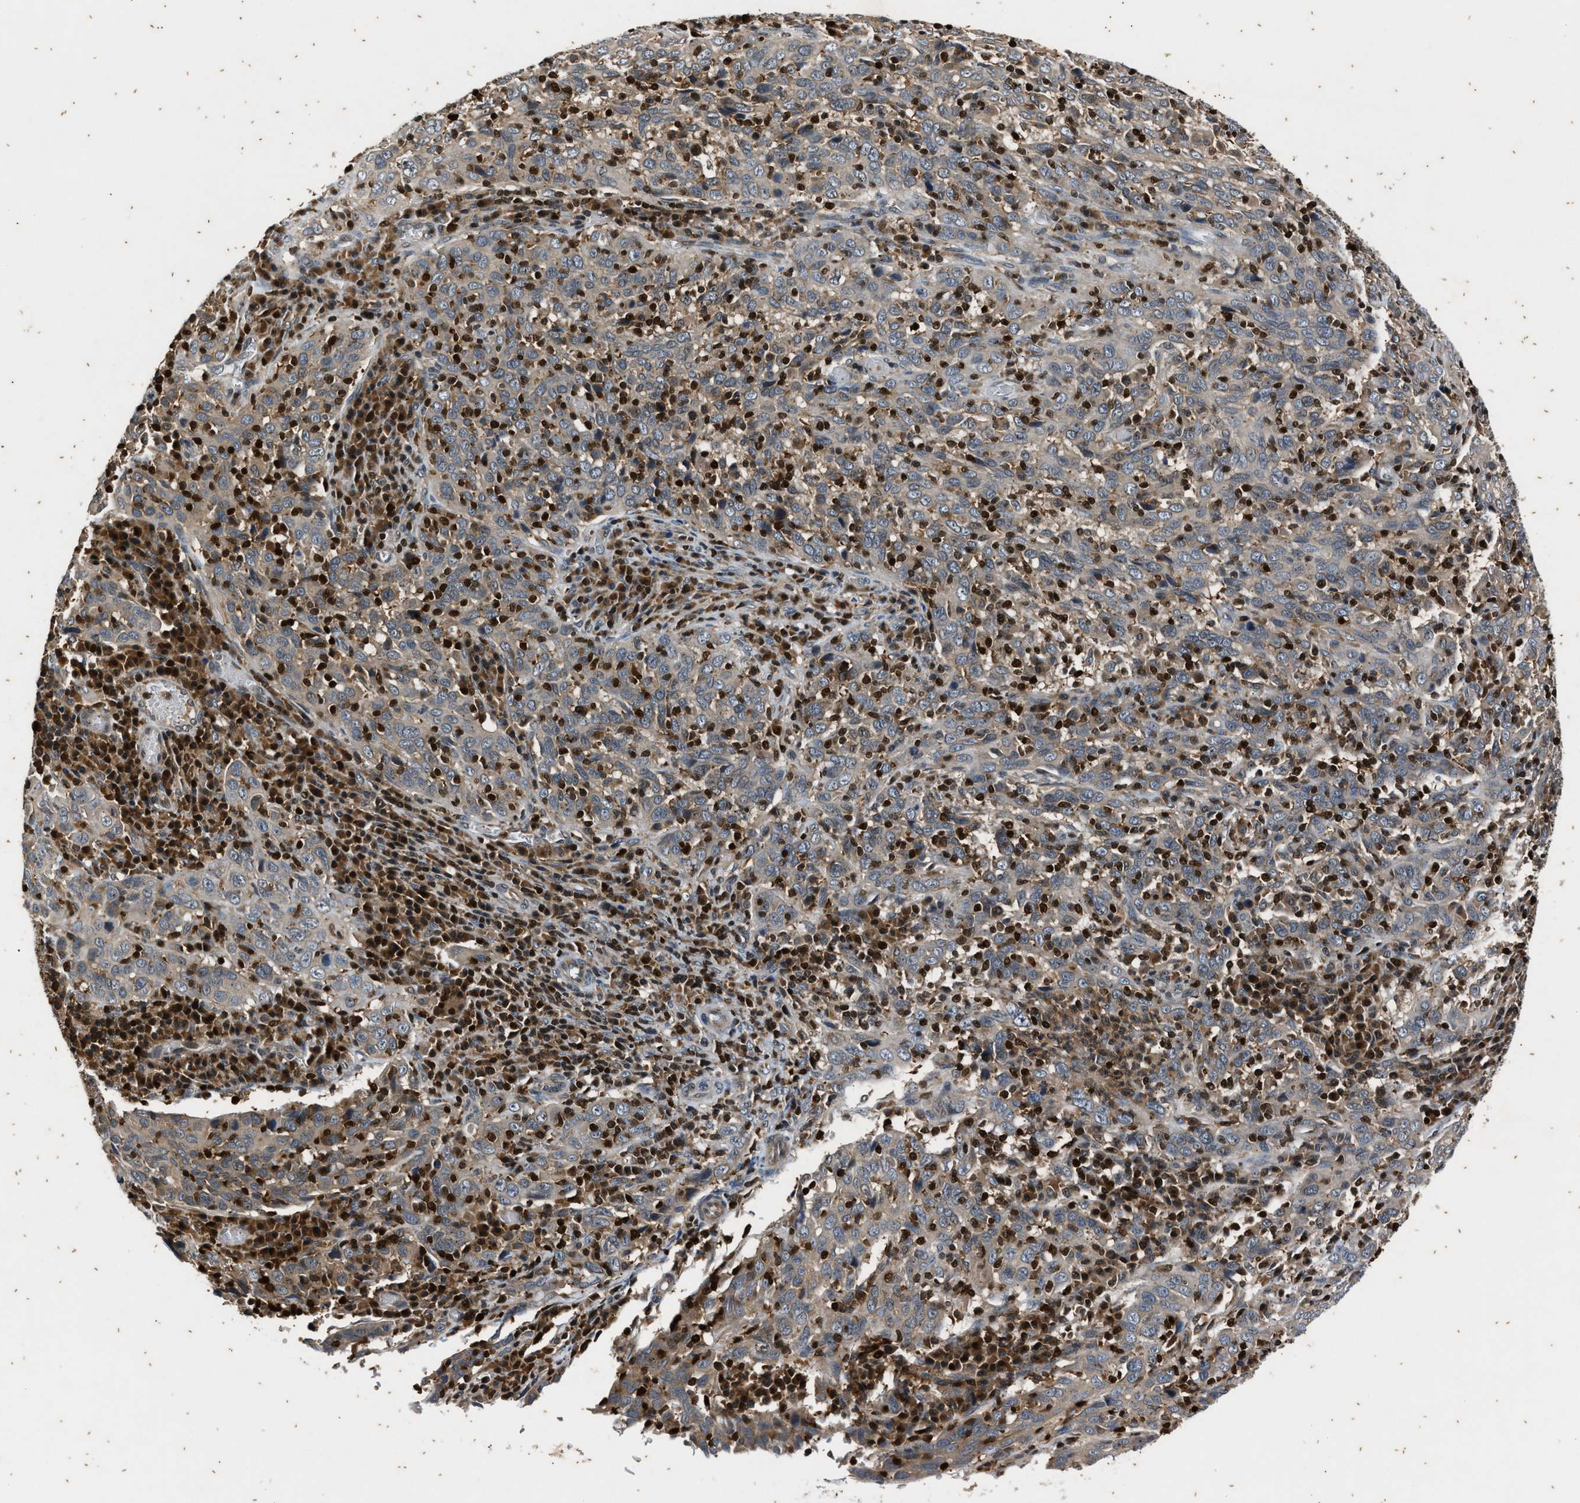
{"staining": {"intensity": "weak", "quantity": "25%-75%", "location": "cytoplasmic/membranous"}, "tissue": "cervical cancer", "cell_type": "Tumor cells", "image_type": "cancer", "snomed": [{"axis": "morphology", "description": "Squamous cell carcinoma, NOS"}, {"axis": "topography", "description": "Cervix"}], "caption": "Immunohistochemistry (IHC) (DAB) staining of squamous cell carcinoma (cervical) reveals weak cytoplasmic/membranous protein expression in approximately 25%-75% of tumor cells. The staining is performed using DAB brown chromogen to label protein expression. The nuclei are counter-stained blue using hematoxylin.", "gene": "PTPN7", "patient": {"sex": "female", "age": 46}}